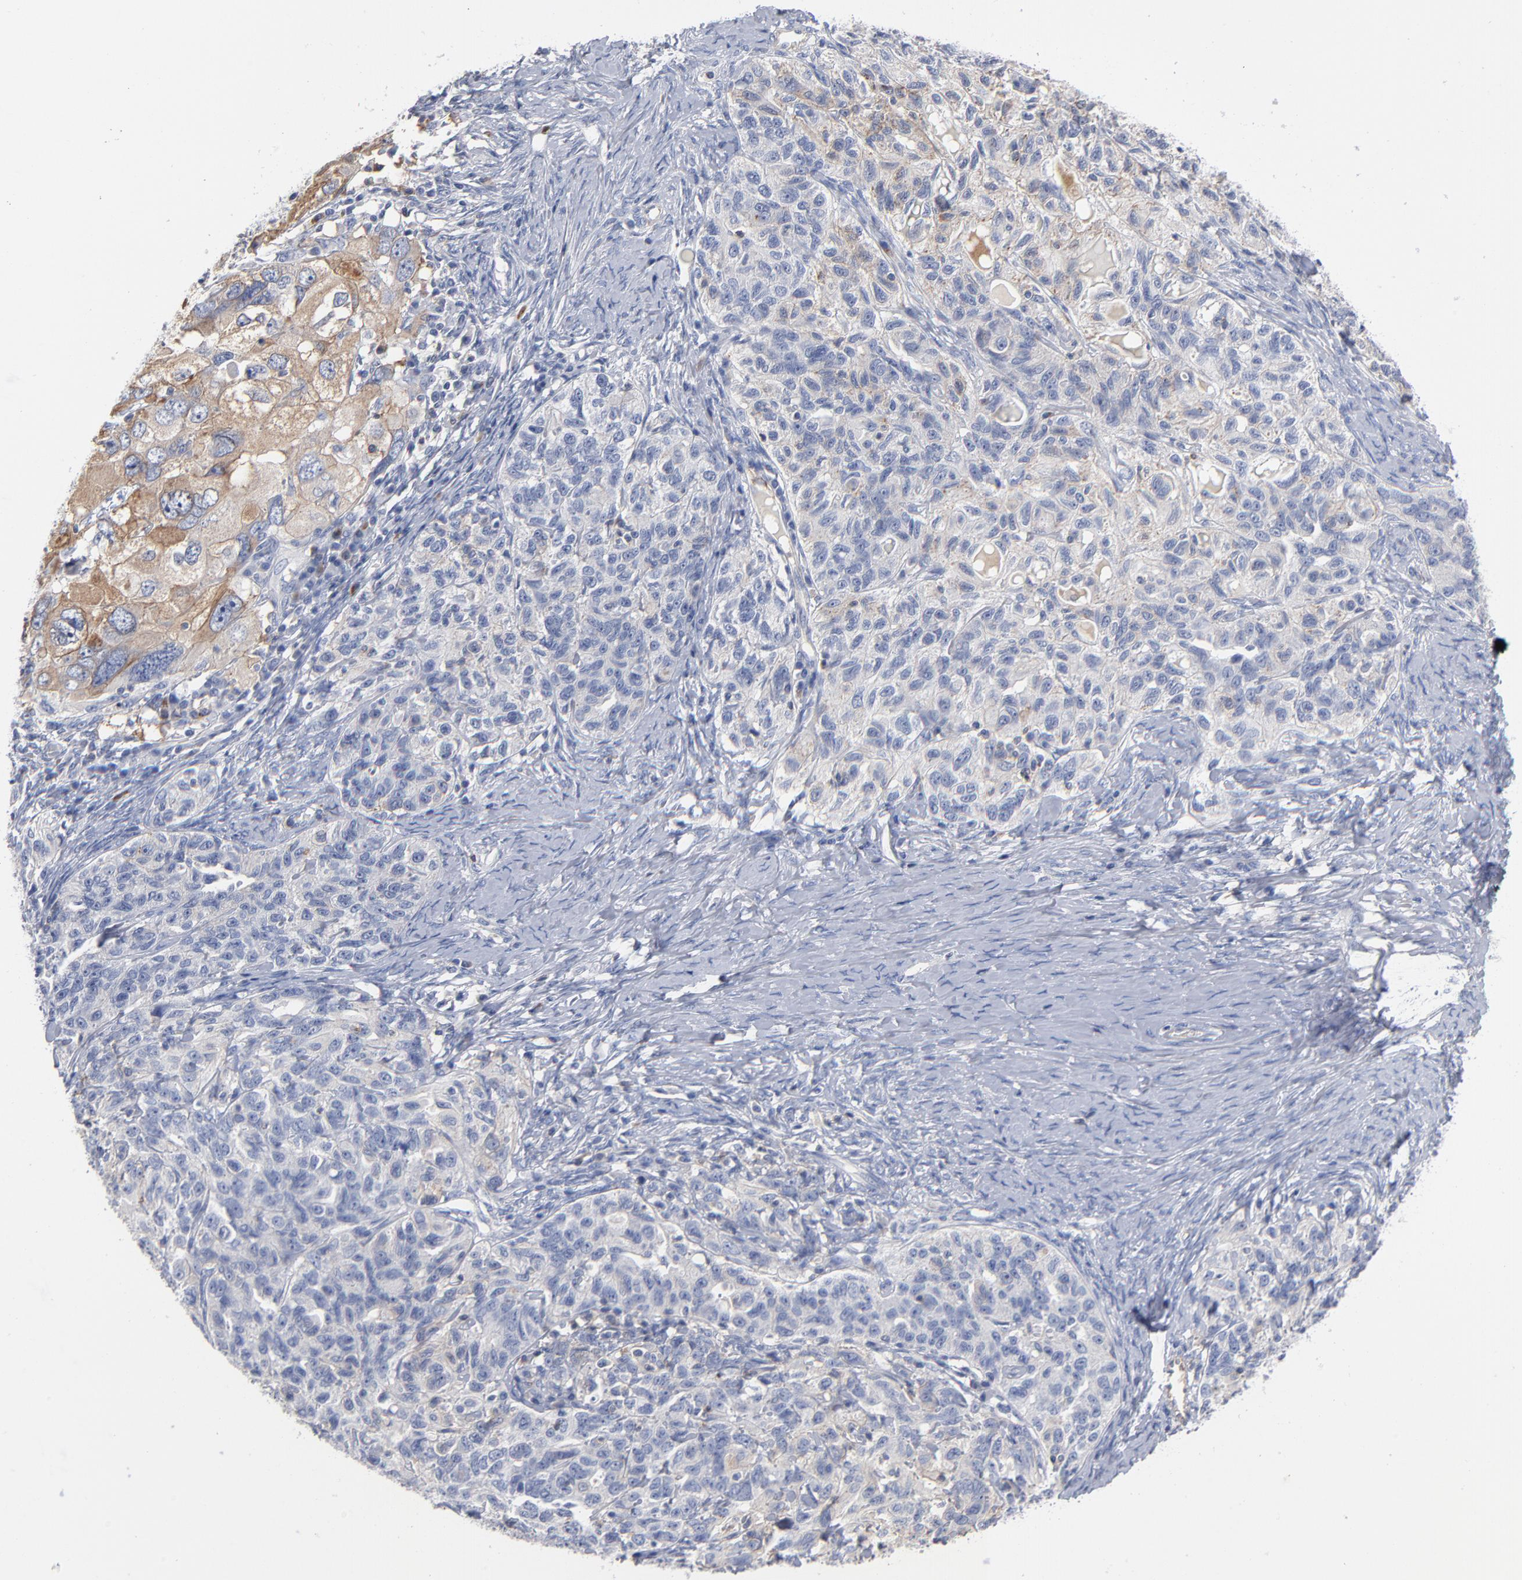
{"staining": {"intensity": "moderate", "quantity": "25%-75%", "location": "cytoplasmic/membranous"}, "tissue": "ovarian cancer", "cell_type": "Tumor cells", "image_type": "cancer", "snomed": [{"axis": "morphology", "description": "Cystadenocarcinoma, serous, NOS"}, {"axis": "topography", "description": "Ovary"}], "caption": "Brown immunohistochemical staining in human ovarian serous cystadenocarcinoma exhibits moderate cytoplasmic/membranous expression in approximately 25%-75% of tumor cells. The staining was performed using DAB to visualize the protein expression in brown, while the nuclei were stained in blue with hematoxylin (Magnification: 20x).", "gene": "PDLIM2", "patient": {"sex": "female", "age": 82}}